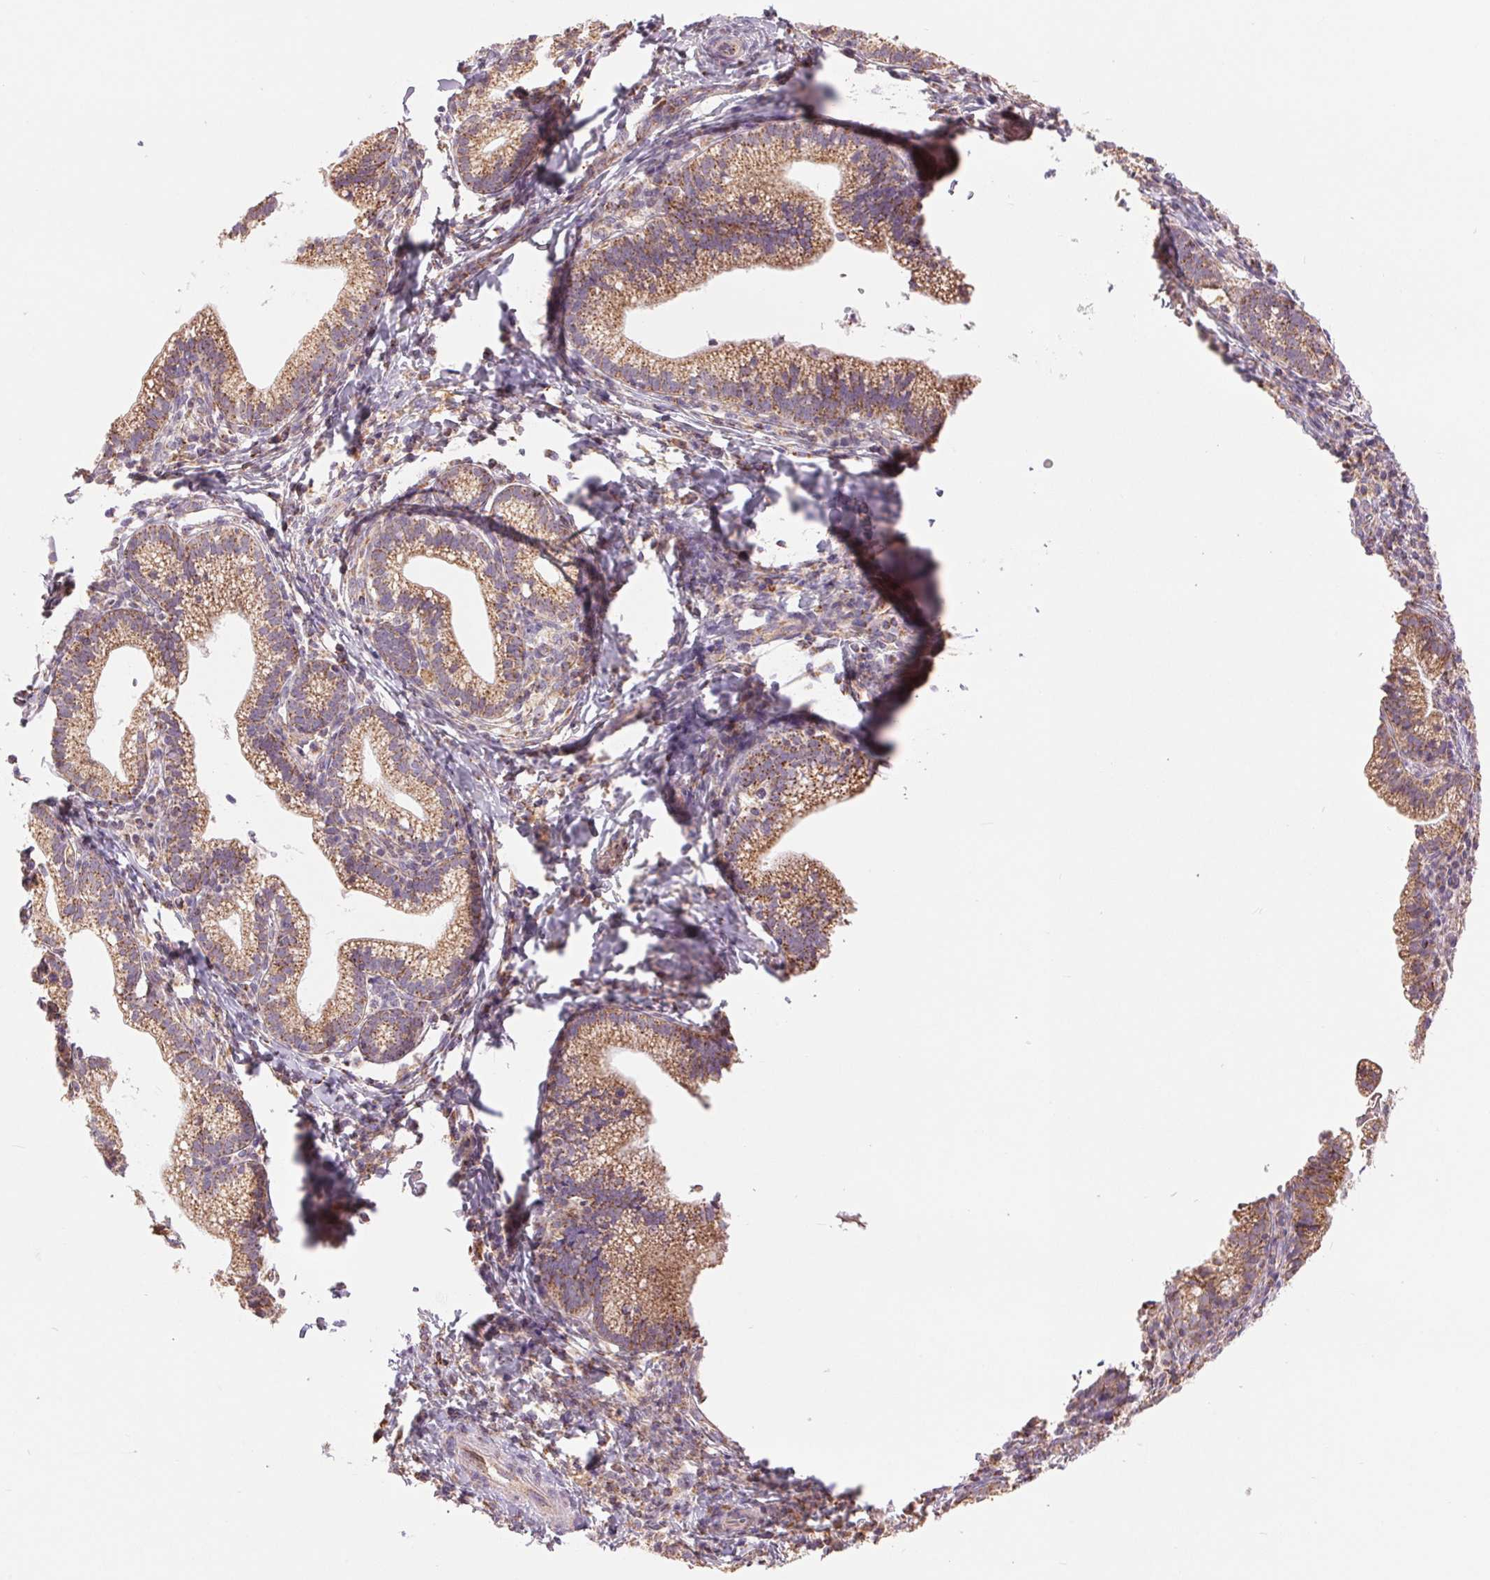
{"staining": {"intensity": "moderate", "quantity": ">75%", "location": "cytoplasmic/membranous"}, "tissue": "cervical cancer", "cell_type": "Tumor cells", "image_type": "cancer", "snomed": [{"axis": "morphology", "description": "Normal tissue, NOS"}, {"axis": "morphology", "description": "Adenocarcinoma, NOS"}, {"axis": "topography", "description": "Cervix"}], "caption": "About >75% of tumor cells in human adenocarcinoma (cervical) demonstrate moderate cytoplasmic/membranous protein positivity as visualized by brown immunohistochemical staining.", "gene": "DGUOK", "patient": {"sex": "female", "age": 44}}